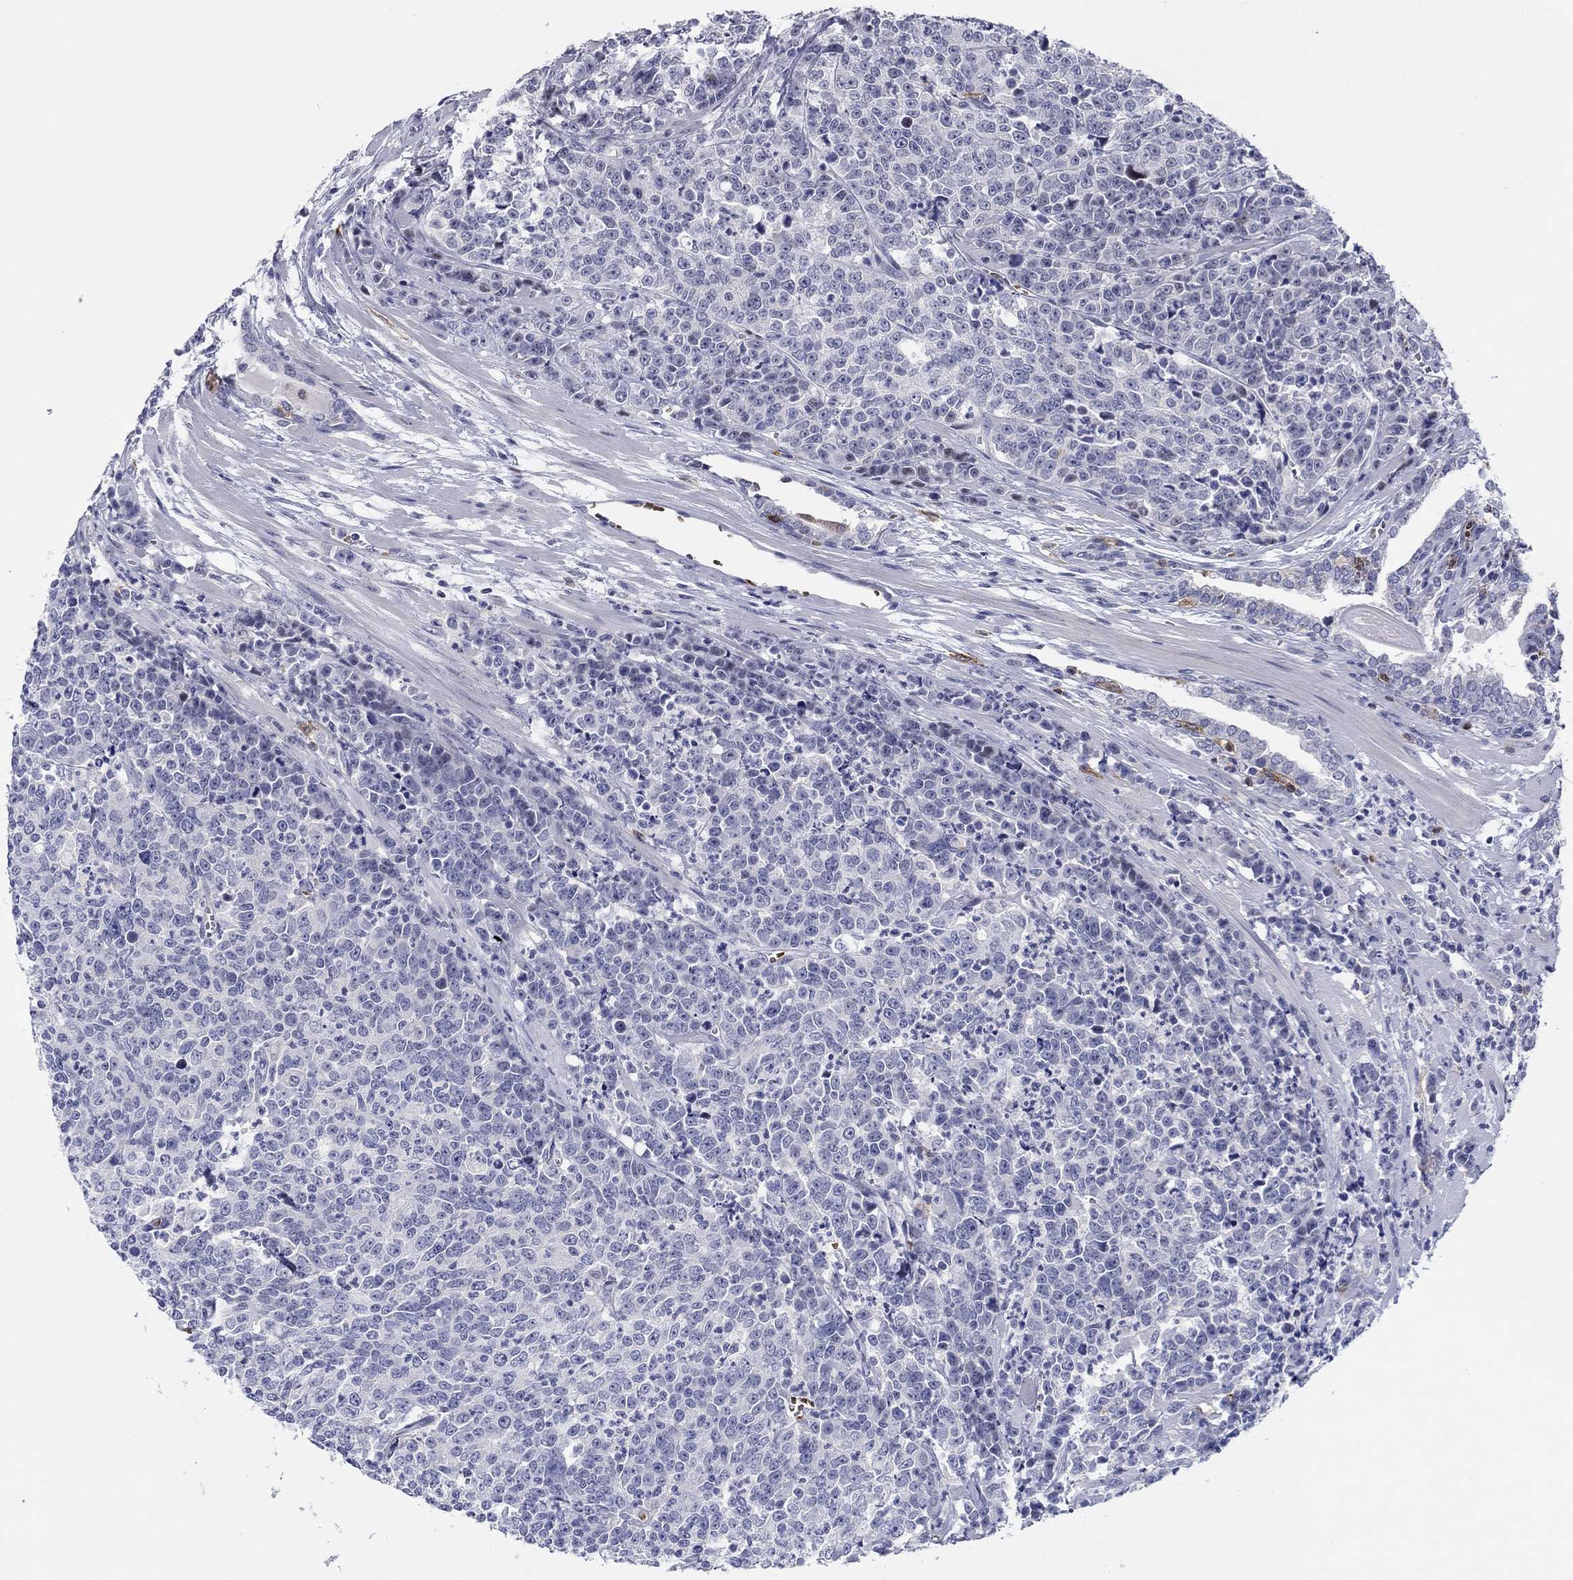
{"staining": {"intensity": "negative", "quantity": "none", "location": "none"}, "tissue": "prostate cancer", "cell_type": "Tumor cells", "image_type": "cancer", "snomed": [{"axis": "morphology", "description": "Adenocarcinoma, NOS"}, {"axis": "topography", "description": "Prostate"}], "caption": "Prostate adenocarcinoma was stained to show a protein in brown. There is no significant expression in tumor cells.", "gene": "ITGAE", "patient": {"sex": "male", "age": 67}}